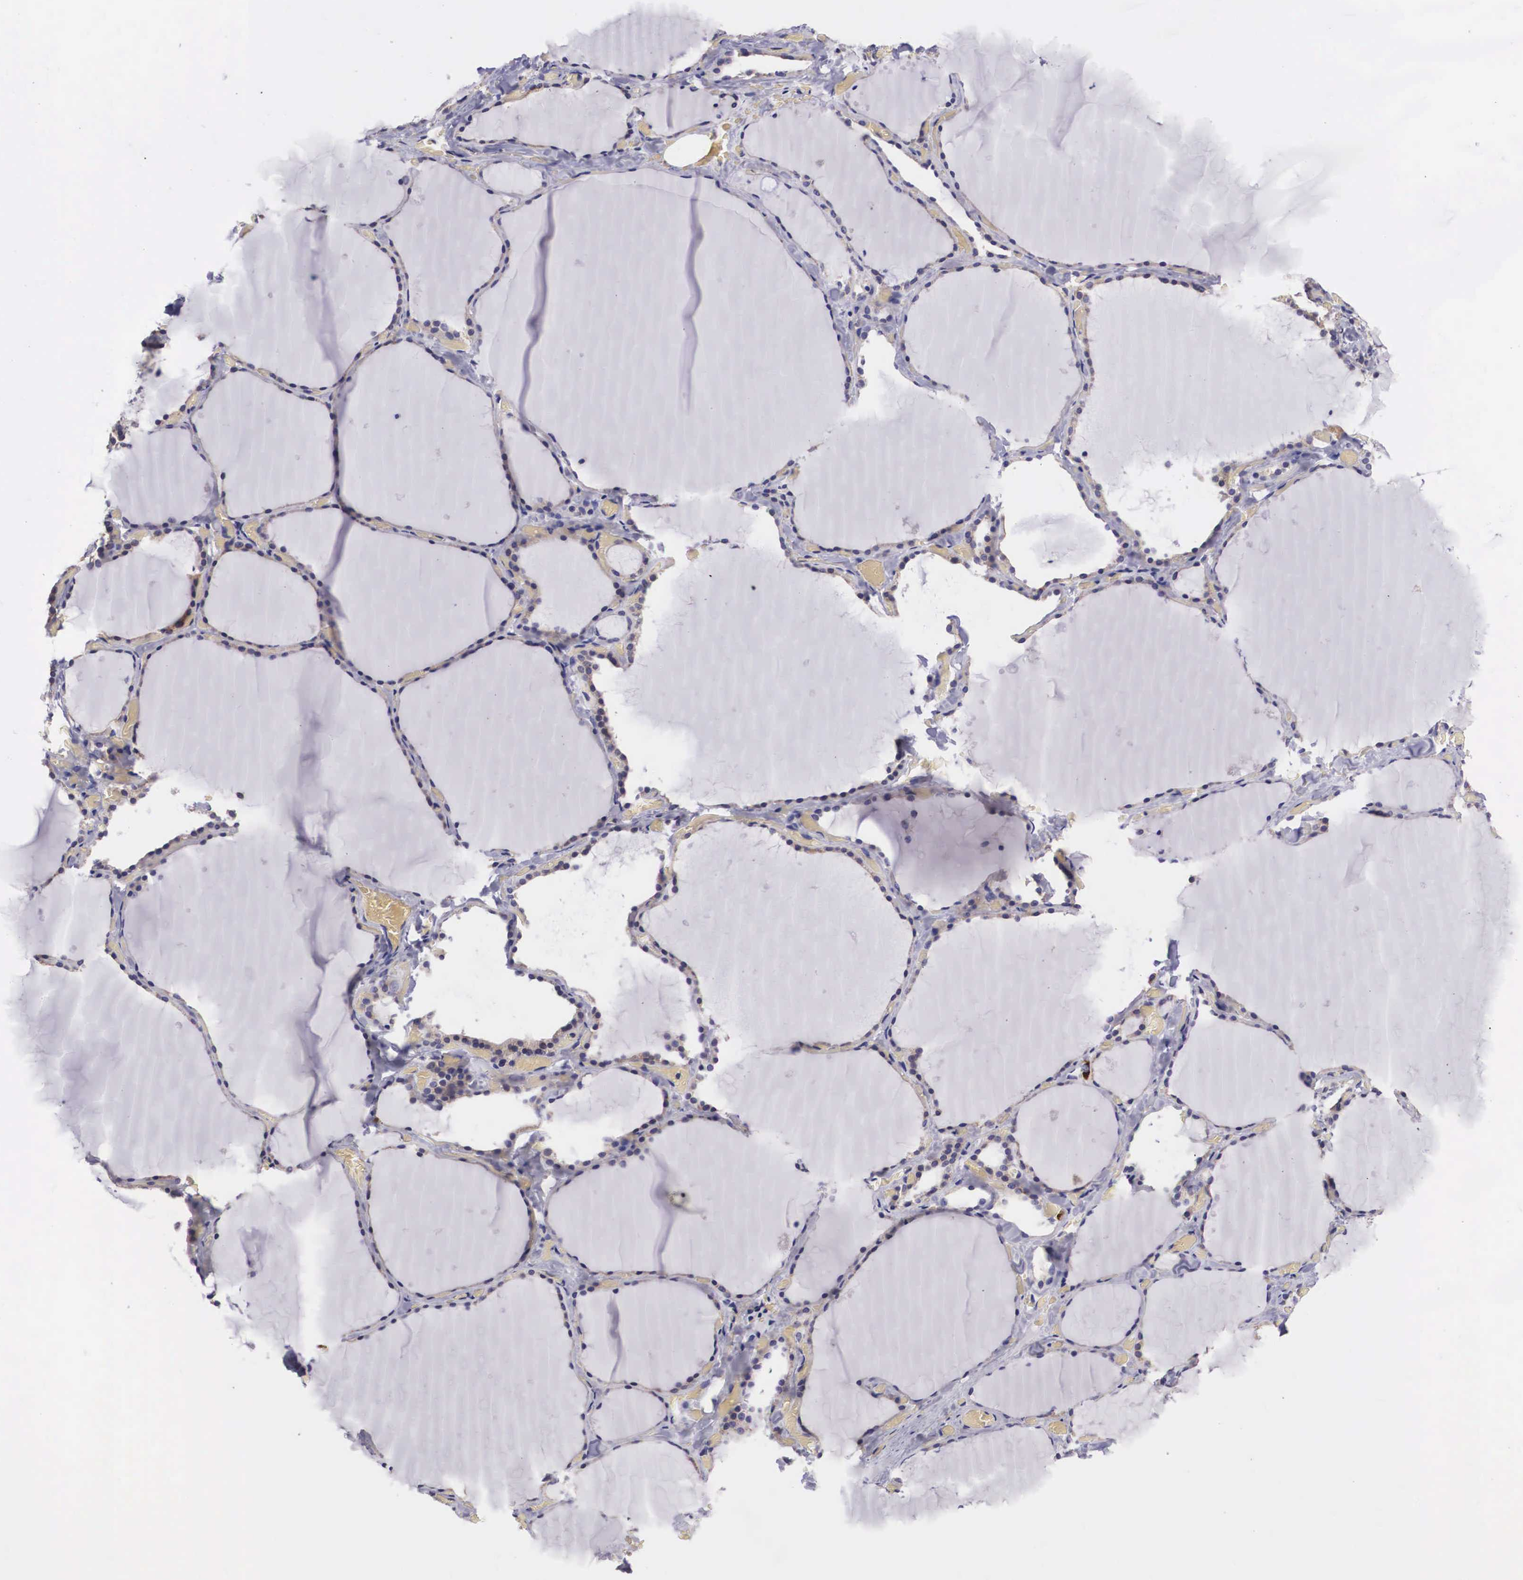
{"staining": {"intensity": "weak", "quantity": "25%-75%", "location": "cytoplasmic/membranous"}, "tissue": "thyroid gland", "cell_type": "Glandular cells", "image_type": "normal", "snomed": [{"axis": "morphology", "description": "Normal tissue, NOS"}, {"axis": "topography", "description": "Thyroid gland"}], "caption": "IHC micrograph of normal thyroid gland: human thyroid gland stained using immunohistochemistry (IHC) shows low levels of weak protein expression localized specifically in the cytoplasmic/membranous of glandular cells, appearing as a cytoplasmic/membranous brown color.", "gene": "ARG2", "patient": {"sex": "male", "age": 34}}